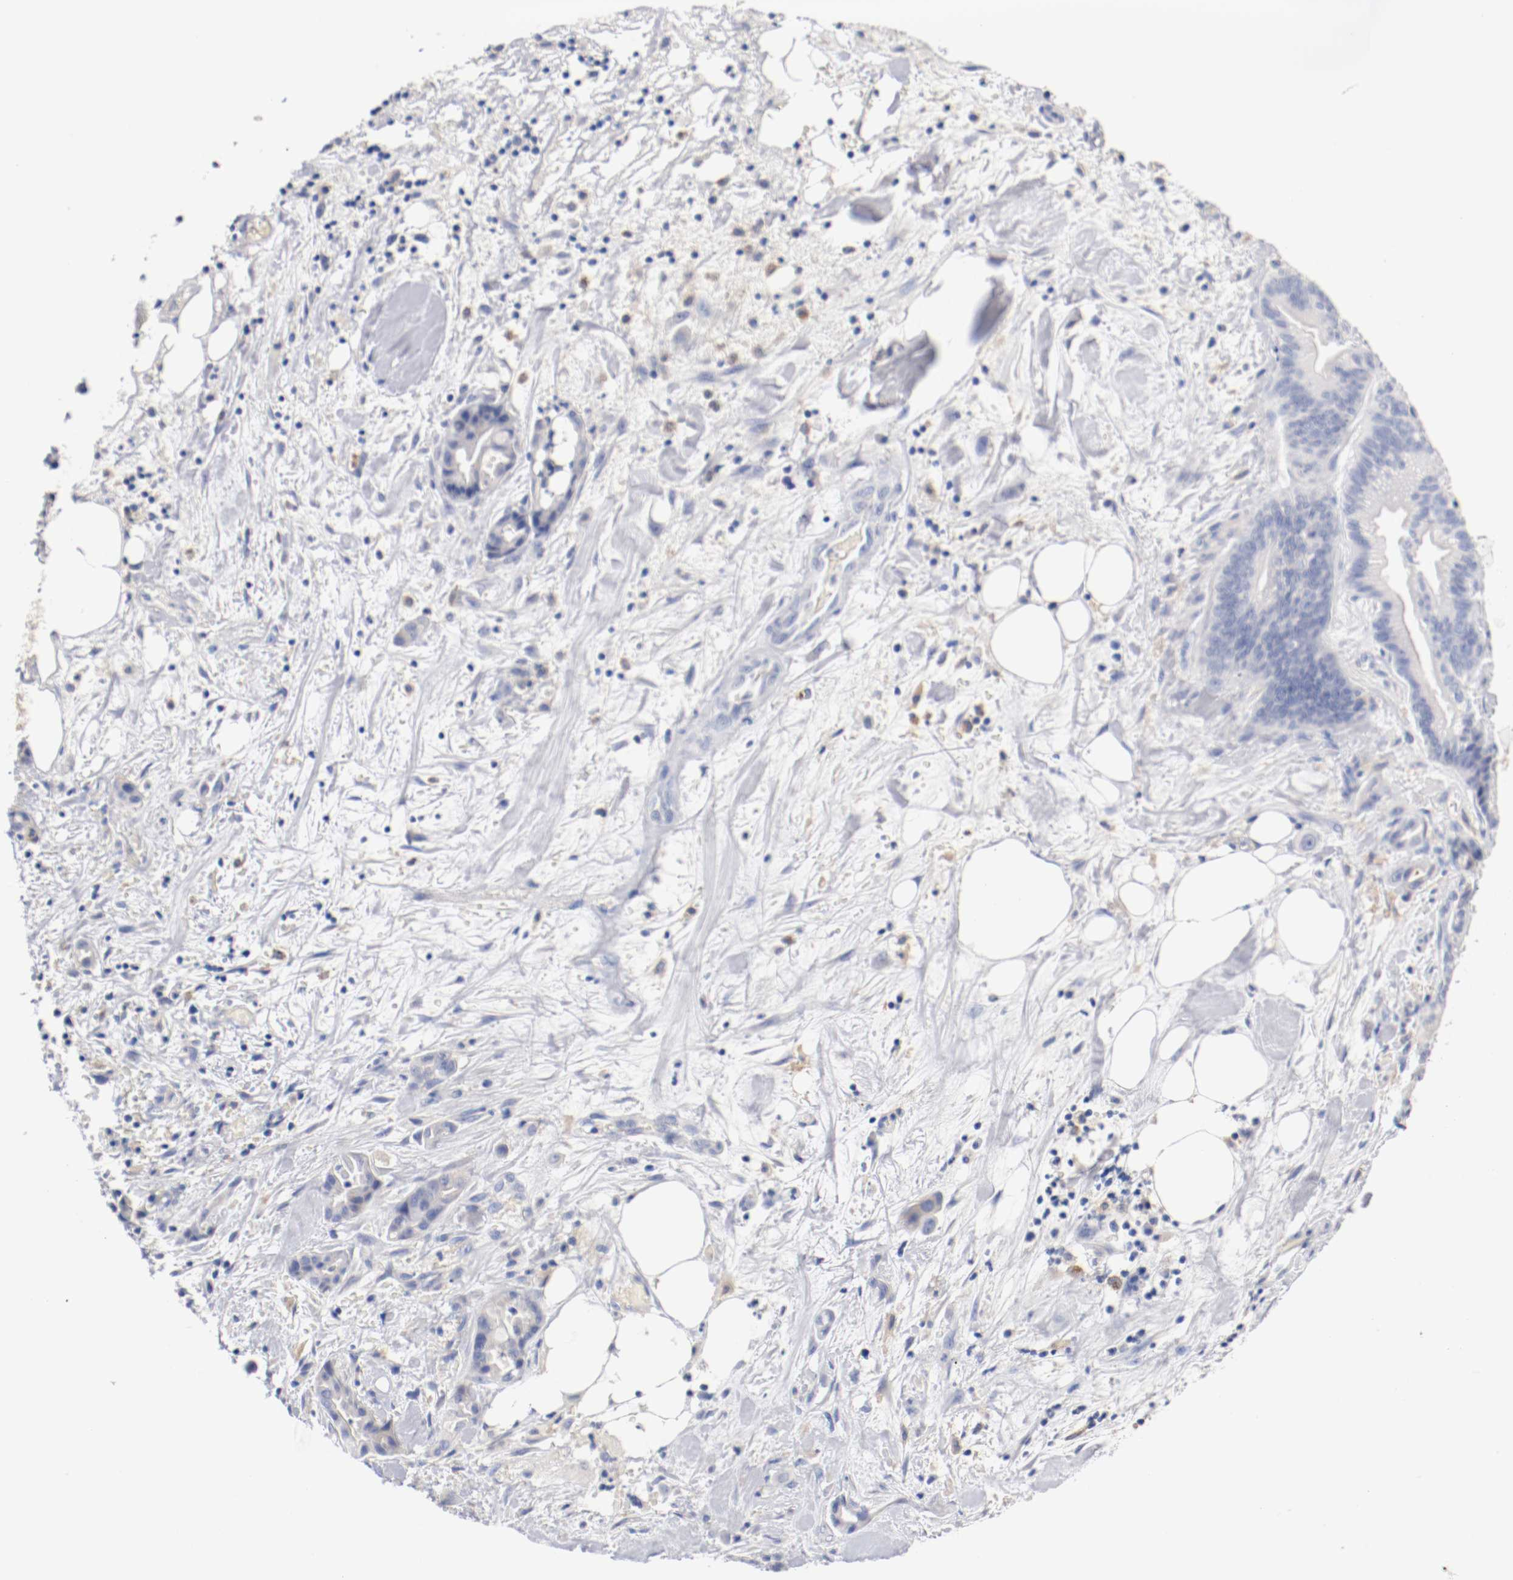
{"staining": {"intensity": "negative", "quantity": "none", "location": "none"}, "tissue": "liver cancer", "cell_type": "Tumor cells", "image_type": "cancer", "snomed": [{"axis": "morphology", "description": "Cholangiocarcinoma"}, {"axis": "topography", "description": "Liver"}], "caption": "This is an IHC histopathology image of liver cholangiocarcinoma. There is no expression in tumor cells.", "gene": "FGFBP1", "patient": {"sex": "female", "age": 68}}